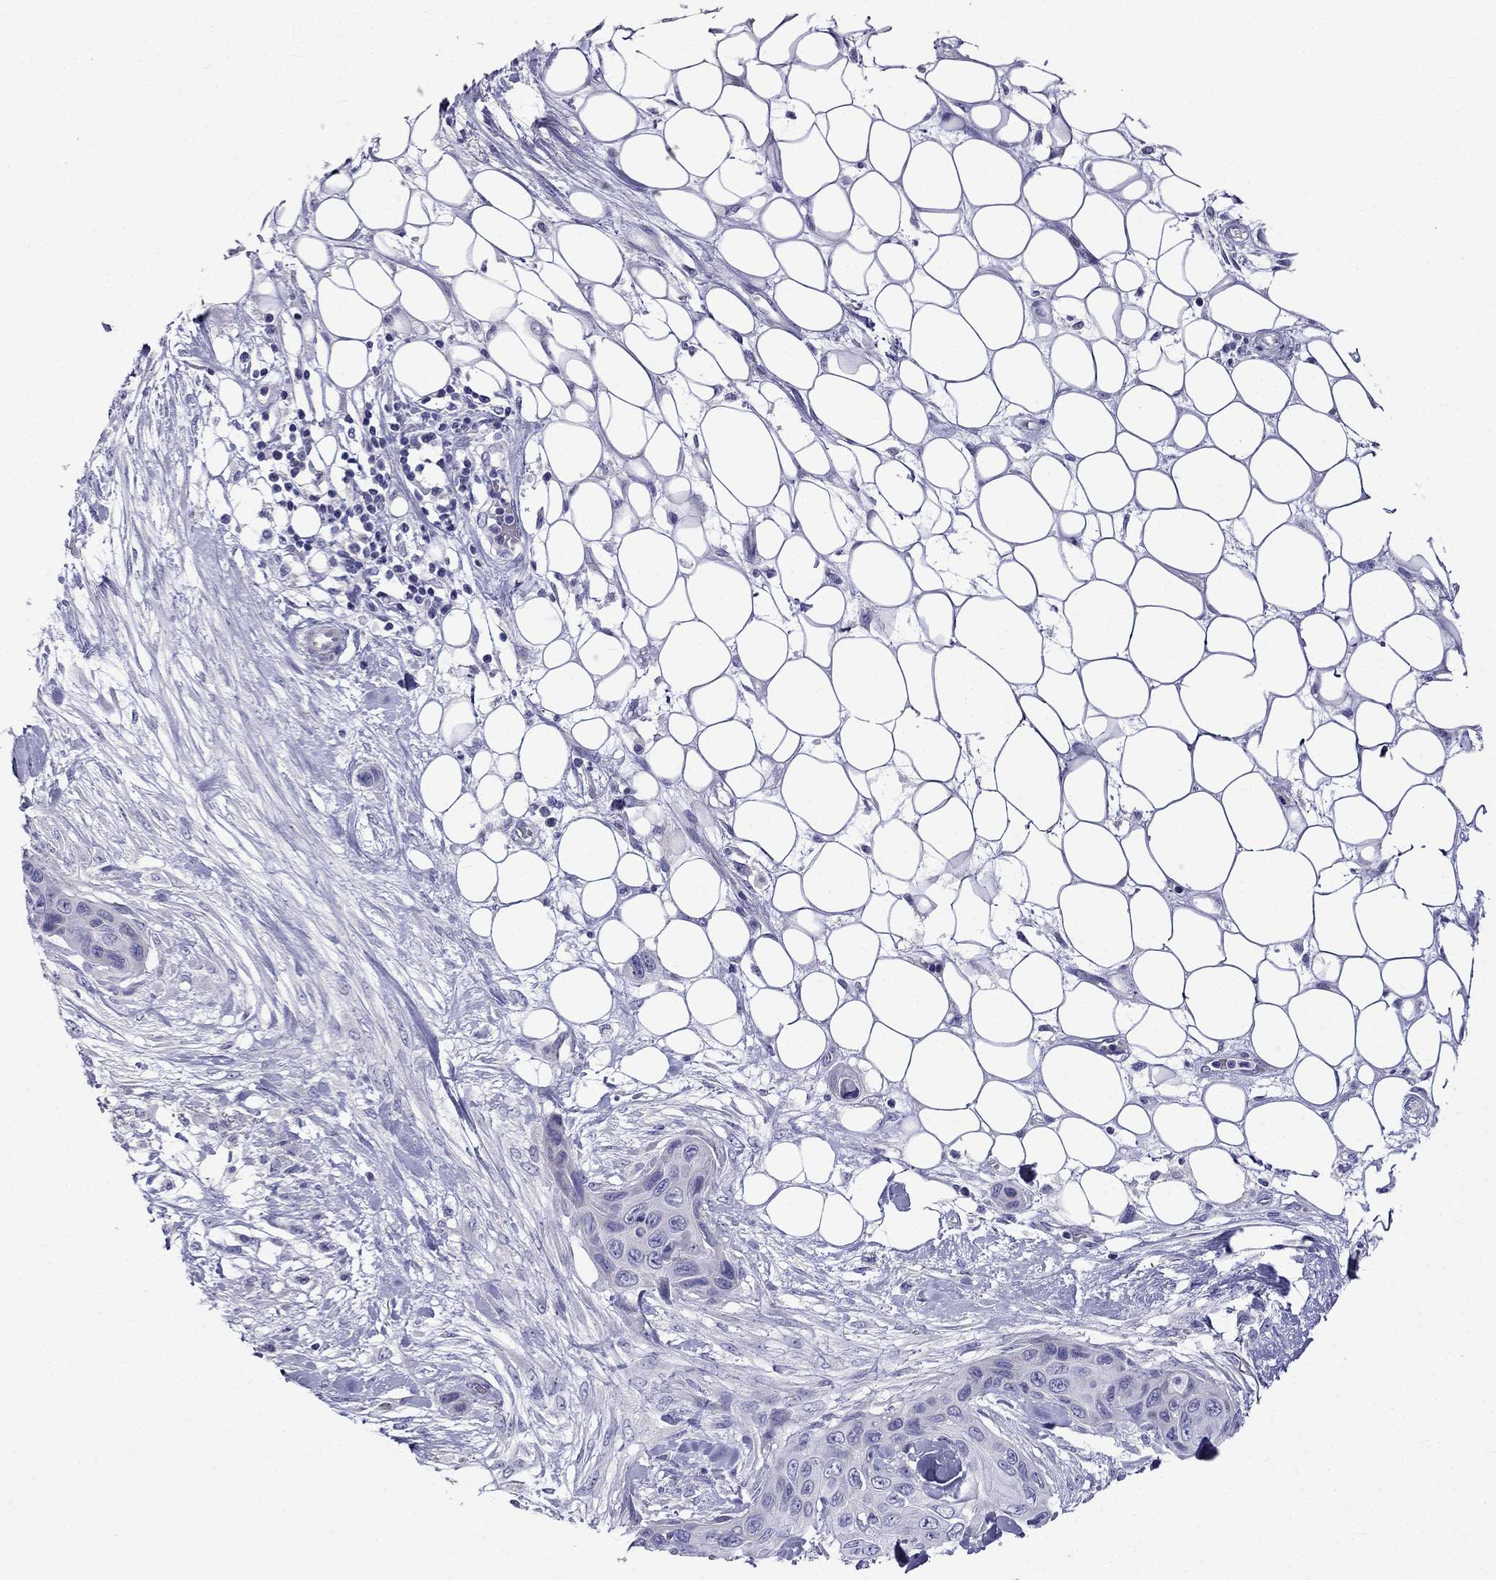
{"staining": {"intensity": "negative", "quantity": "none", "location": "none"}, "tissue": "skin cancer", "cell_type": "Tumor cells", "image_type": "cancer", "snomed": [{"axis": "morphology", "description": "Squamous cell carcinoma, NOS"}, {"axis": "topography", "description": "Skin"}], "caption": "Skin cancer was stained to show a protein in brown. There is no significant expression in tumor cells.", "gene": "PATE1", "patient": {"sex": "male", "age": 79}}